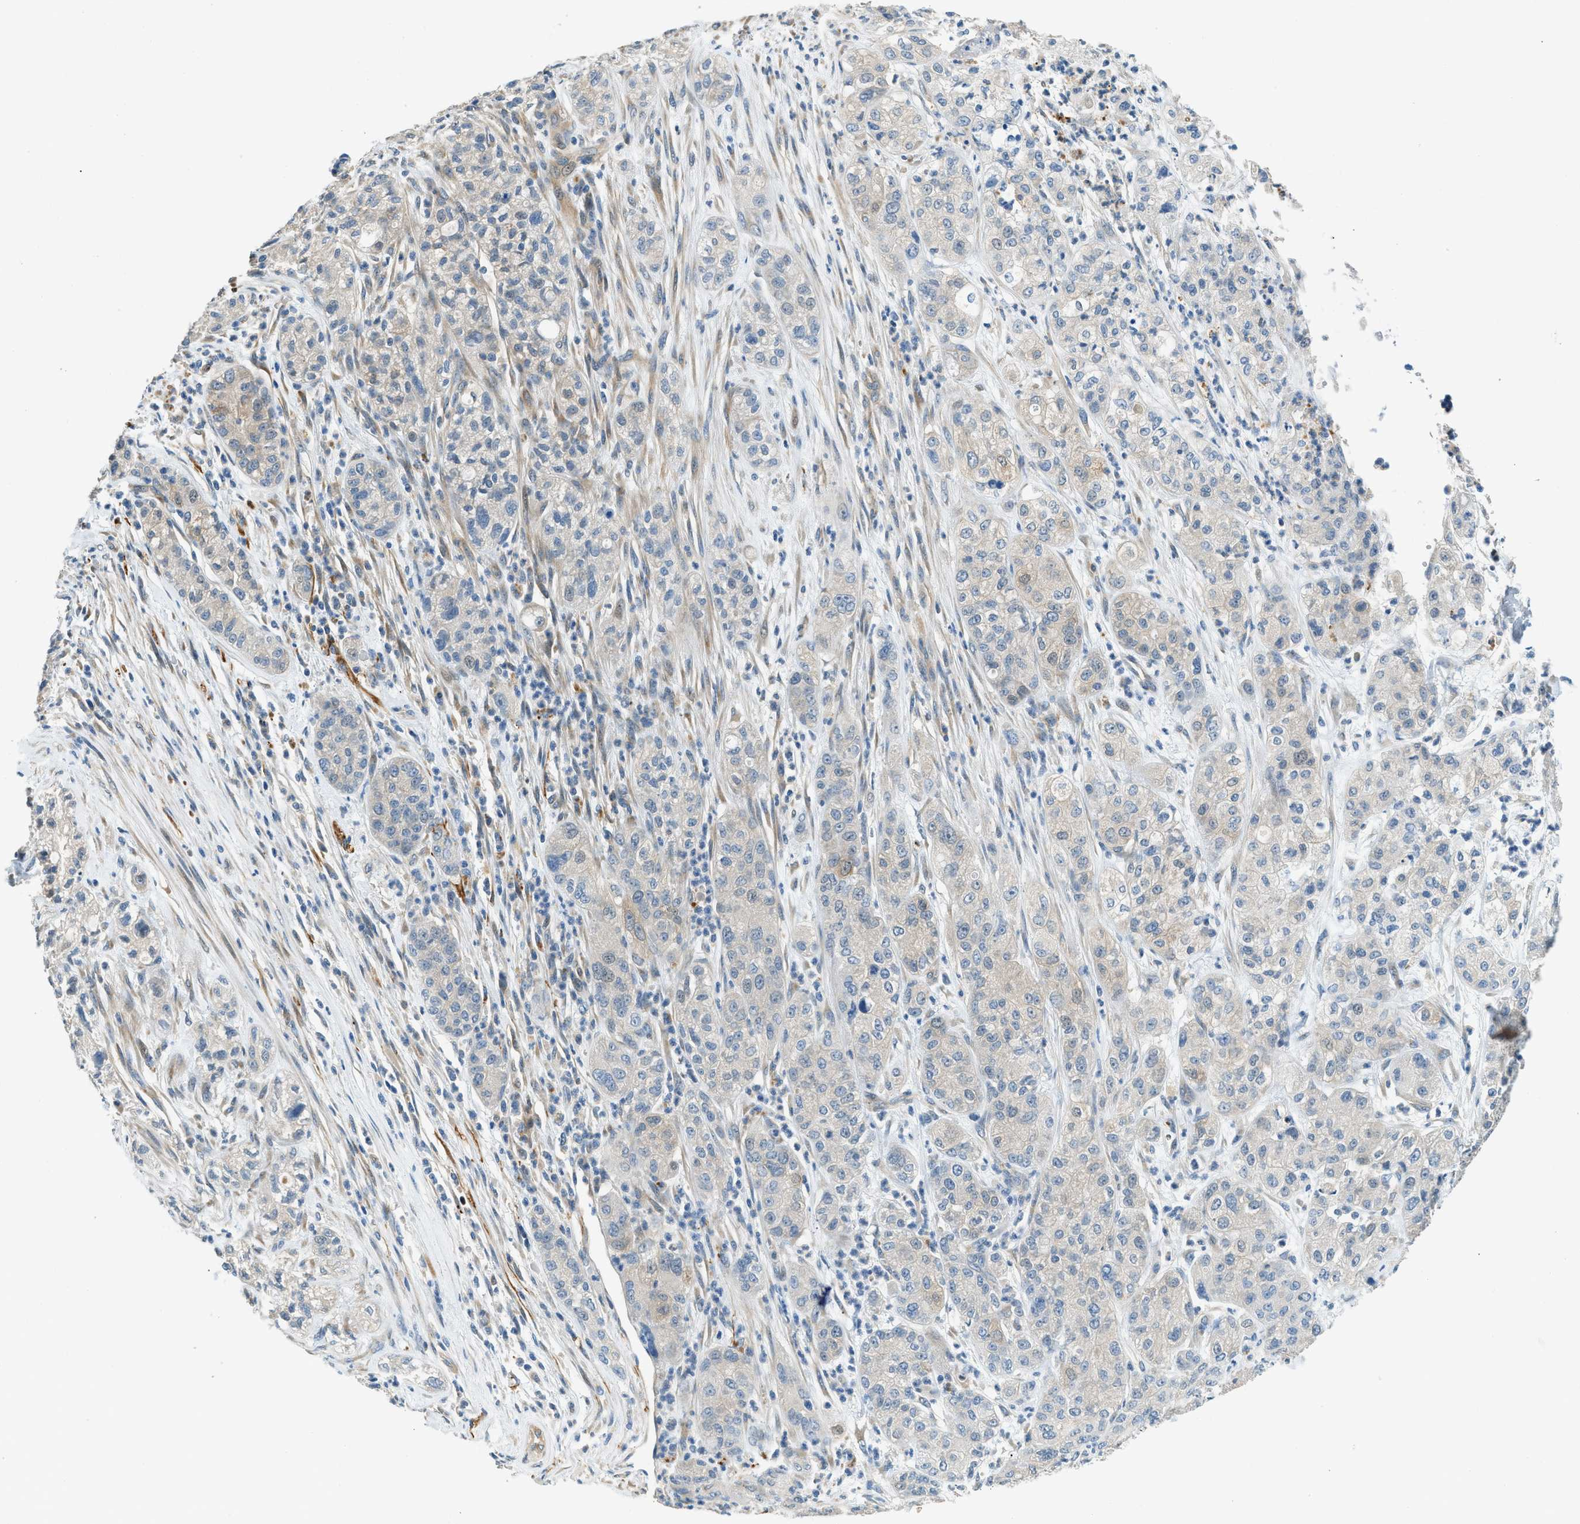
{"staining": {"intensity": "weak", "quantity": "<25%", "location": "cytoplasmic/membranous"}, "tissue": "pancreatic cancer", "cell_type": "Tumor cells", "image_type": "cancer", "snomed": [{"axis": "morphology", "description": "Adenocarcinoma, NOS"}, {"axis": "topography", "description": "Pancreas"}], "caption": "The photomicrograph shows no staining of tumor cells in pancreatic cancer (adenocarcinoma).", "gene": "ZNF367", "patient": {"sex": "female", "age": 78}}